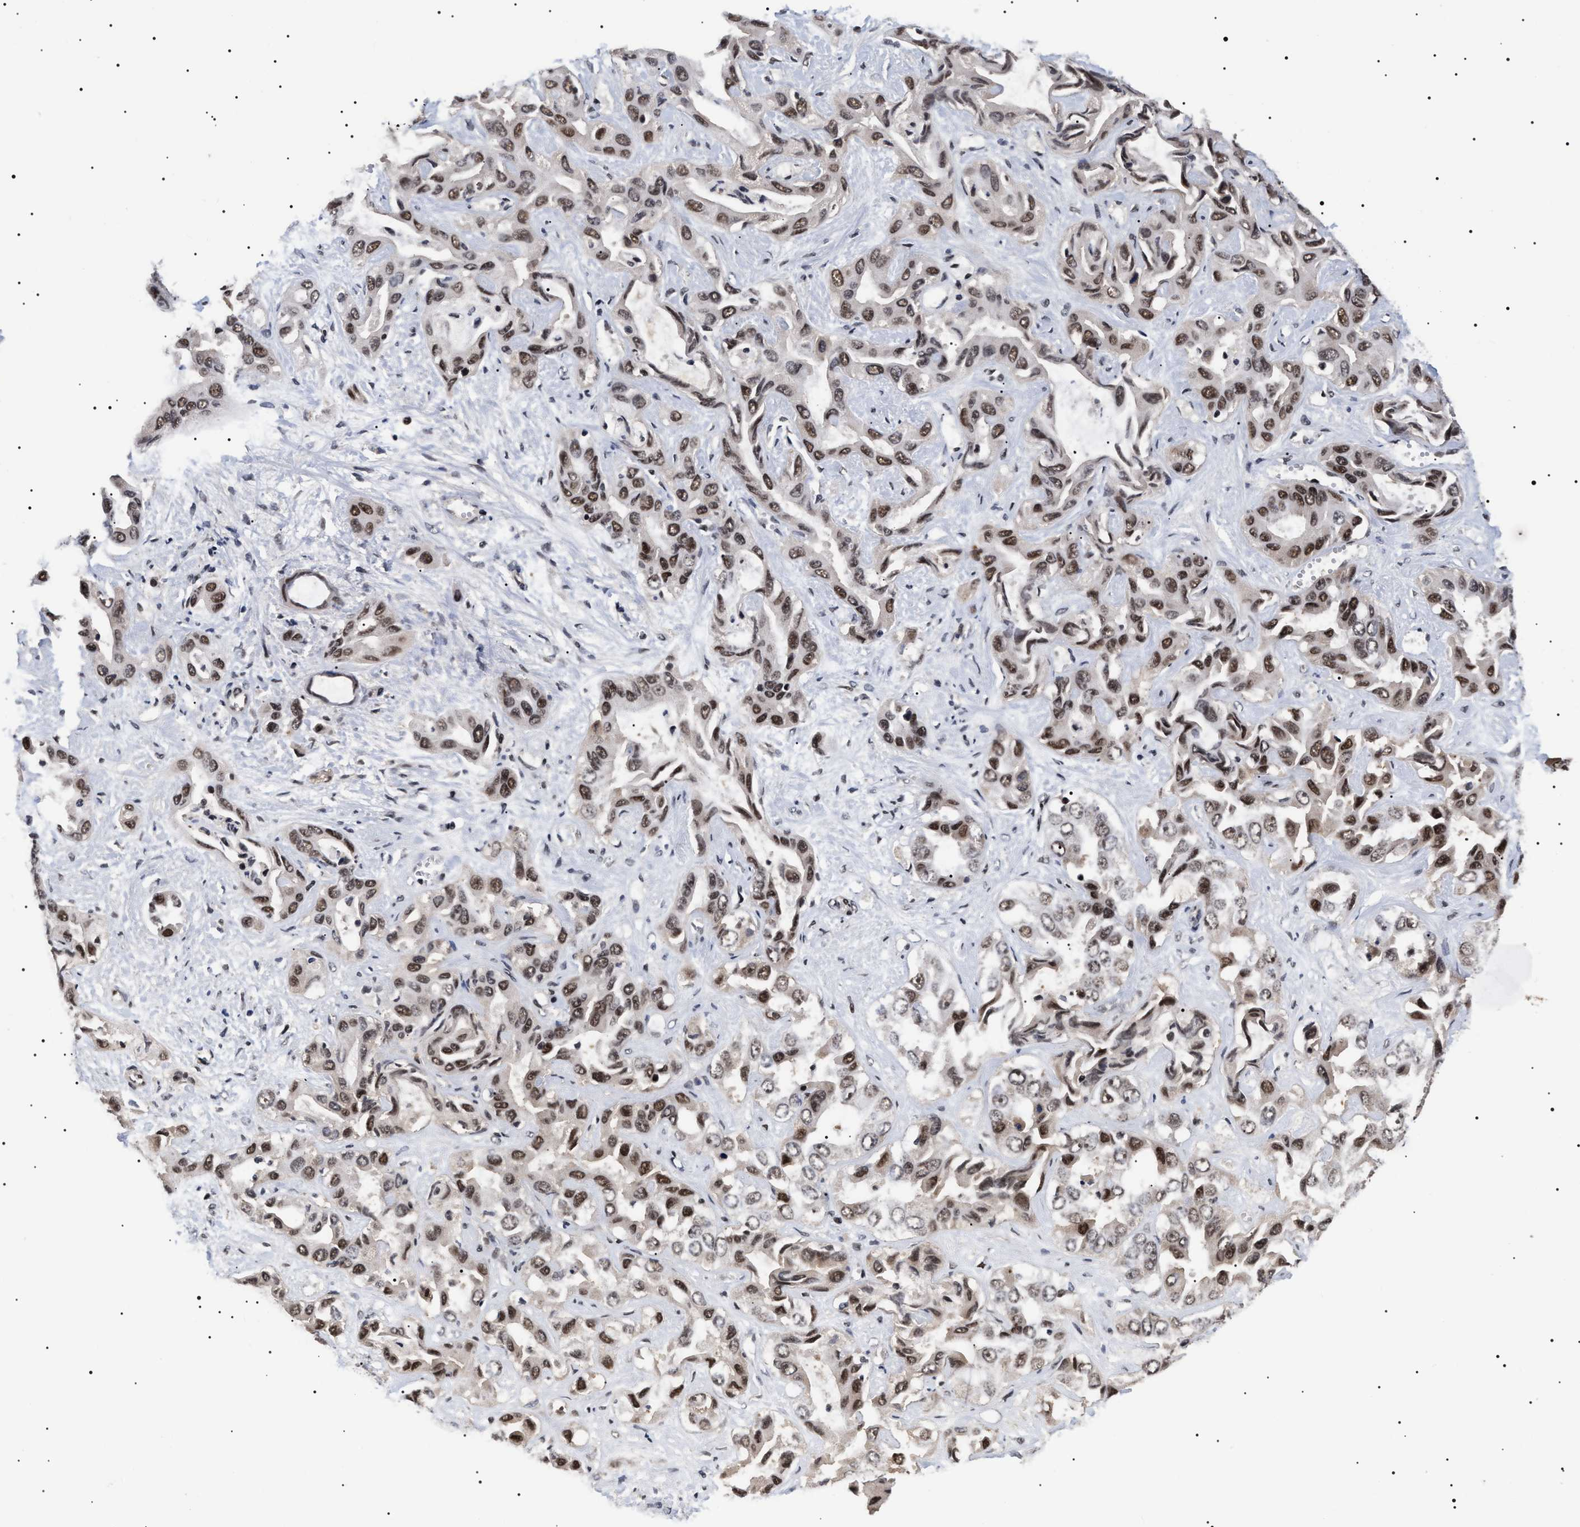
{"staining": {"intensity": "strong", "quantity": ">75%", "location": "nuclear"}, "tissue": "liver cancer", "cell_type": "Tumor cells", "image_type": "cancer", "snomed": [{"axis": "morphology", "description": "Cholangiocarcinoma"}, {"axis": "topography", "description": "Liver"}], "caption": "About >75% of tumor cells in human cholangiocarcinoma (liver) demonstrate strong nuclear protein staining as visualized by brown immunohistochemical staining.", "gene": "CAAP1", "patient": {"sex": "female", "age": 52}}